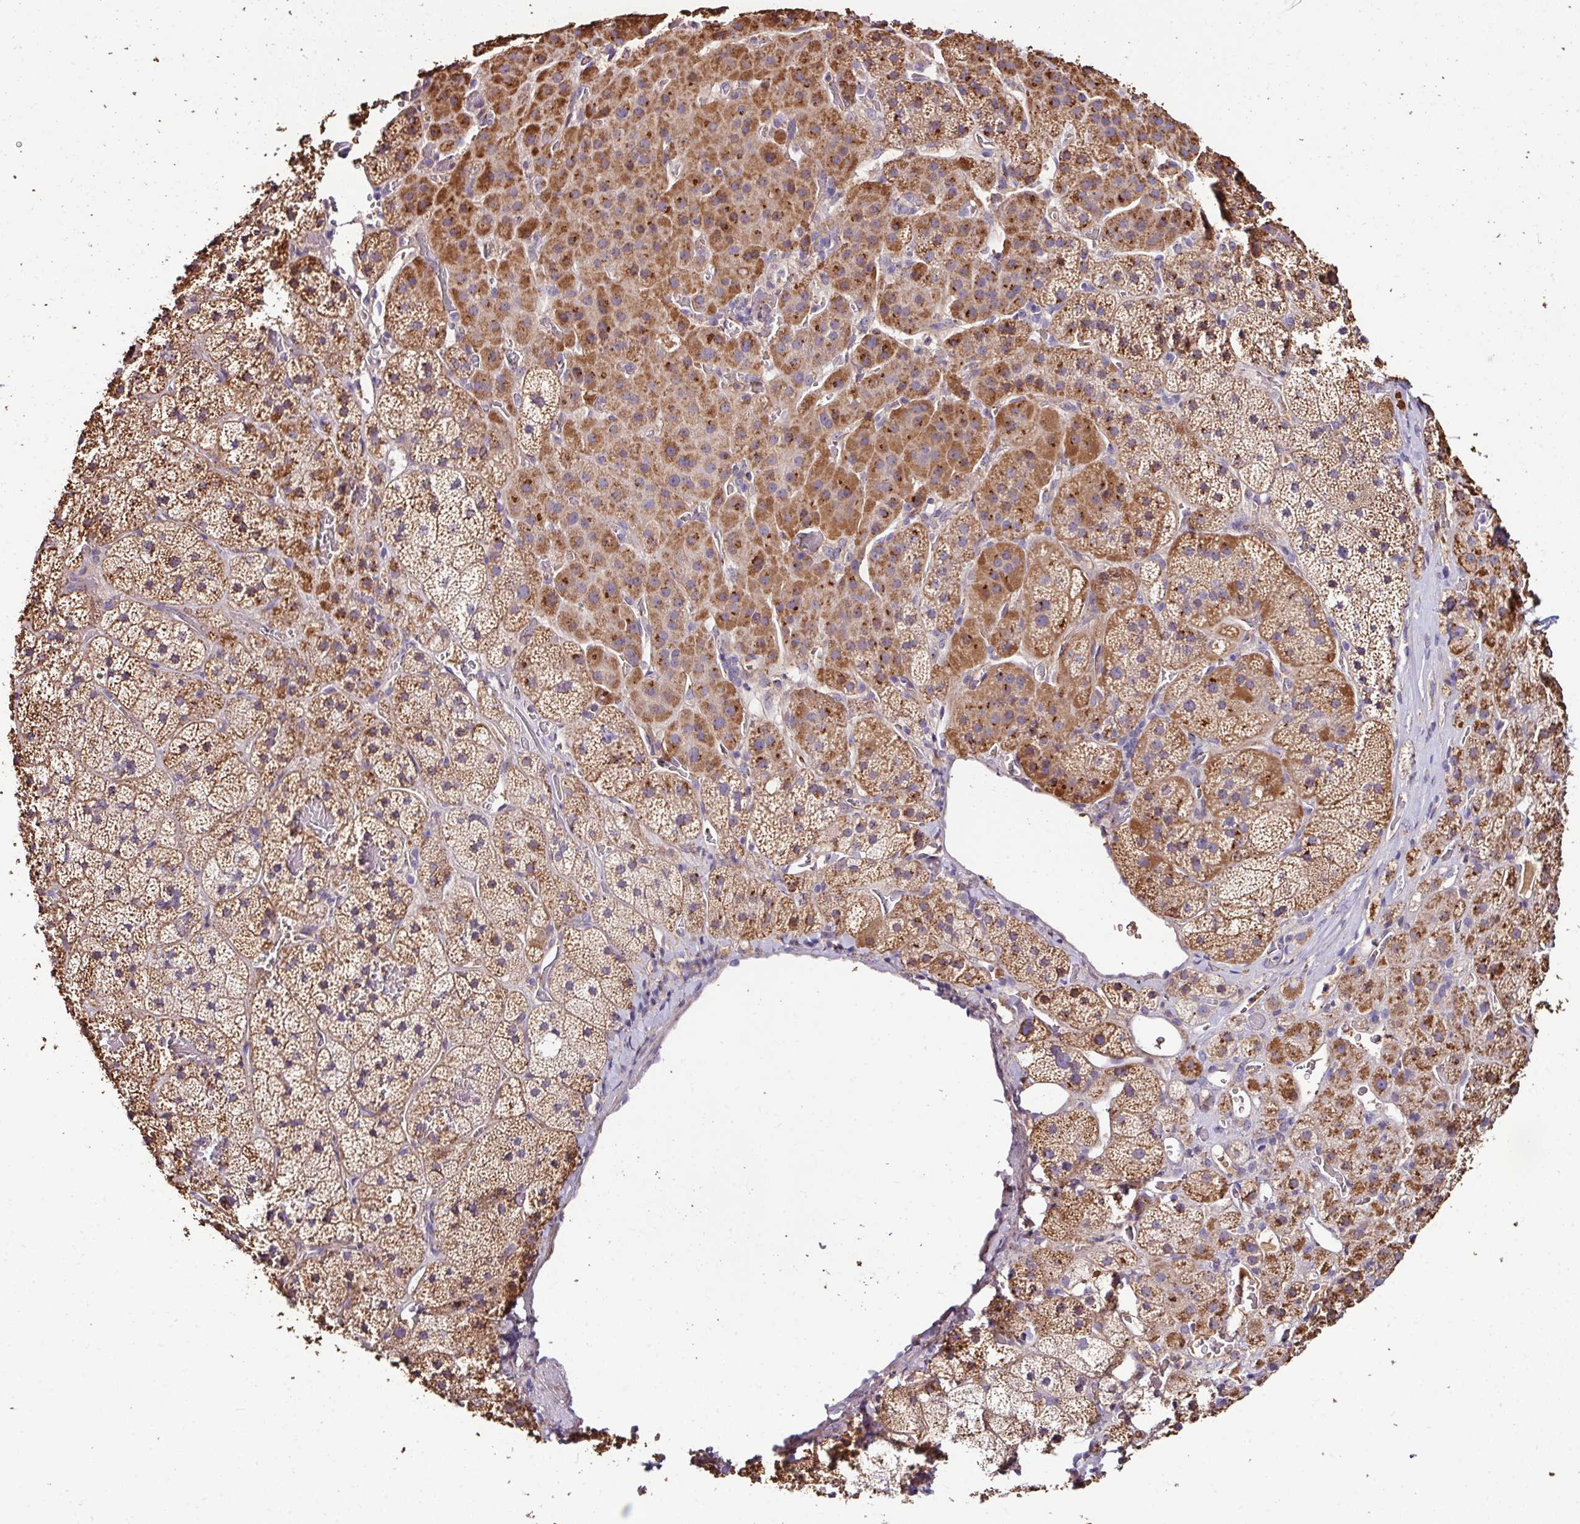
{"staining": {"intensity": "moderate", "quantity": ">75%", "location": "cytoplasmic/membranous"}, "tissue": "adrenal gland", "cell_type": "Glandular cells", "image_type": "normal", "snomed": [{"axis": "morphology", "description": "Normal tissue, NOS"}, {"axis": "topography", "description": "Adrenal gland"}], "caption": "This image reveals immunohistochemistry (IHC) staining of benign adrenal gland, with medium moderate cytoplasmic/membranous positivity in approximately >75% of glandular cells.", "gene": "CPD", "patient": {"sex": "male", "age": 57}}